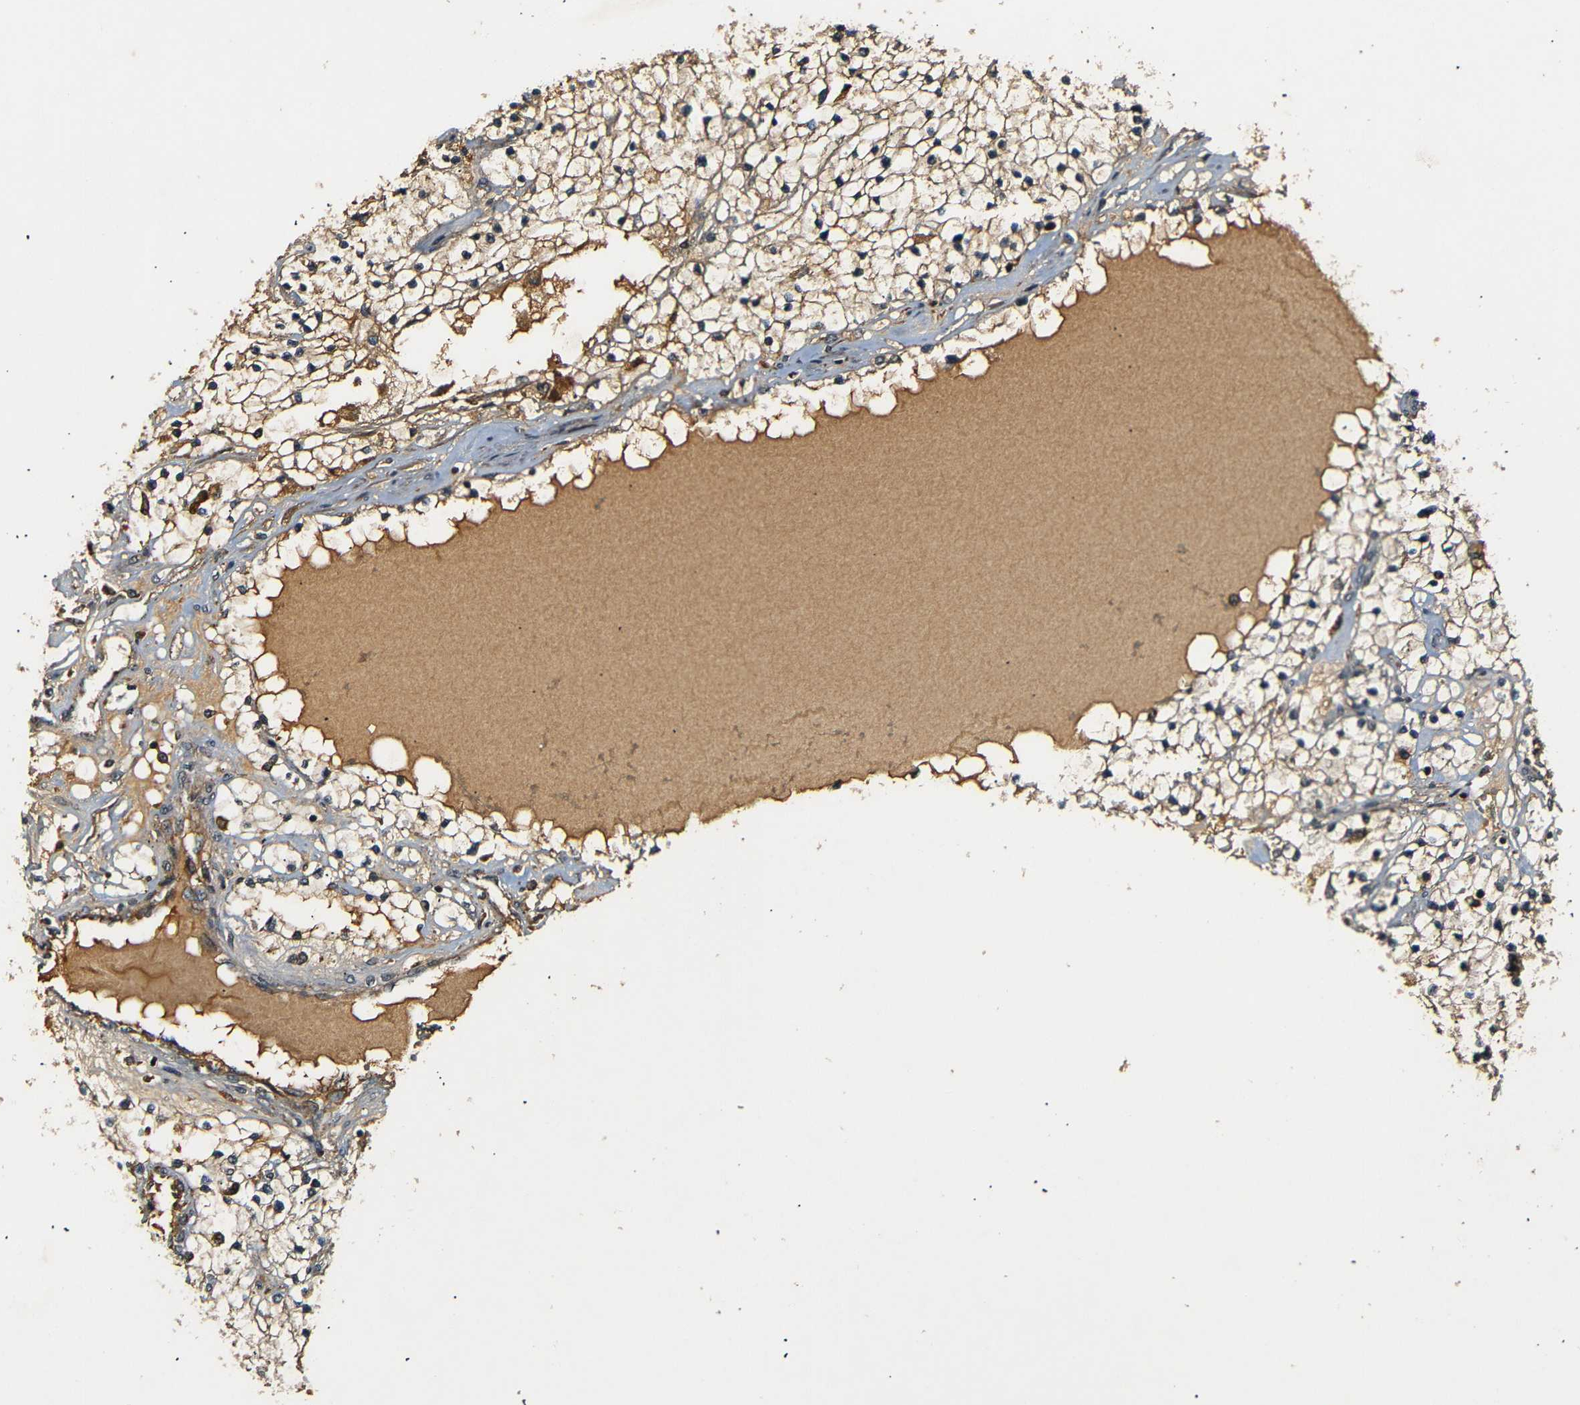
{"staining": {"intensity": "weak", "quantity": "25%-75%", "location": "cytoplasmic/membranous"}, "tissue": "renal cancer", "cell_type": "Tumor cells", "image_type": "cancer", "snomed": [{"axis": "morphology", "description": "Adenocarcinoma, NOS"}, {"axis": "topography", "description": "Kidney"}], "caption": "Adenocarcinoma (renal) was stained to show a protein in brown. There is low levels of weak cytoplasmic/membranous positivity in approximately 25%-75% of tumor cells. (Brightfield microscopy of DAB IHC at high magnification).", "gene": "TANK", "patient": {"sex": "male", "age": 68}}